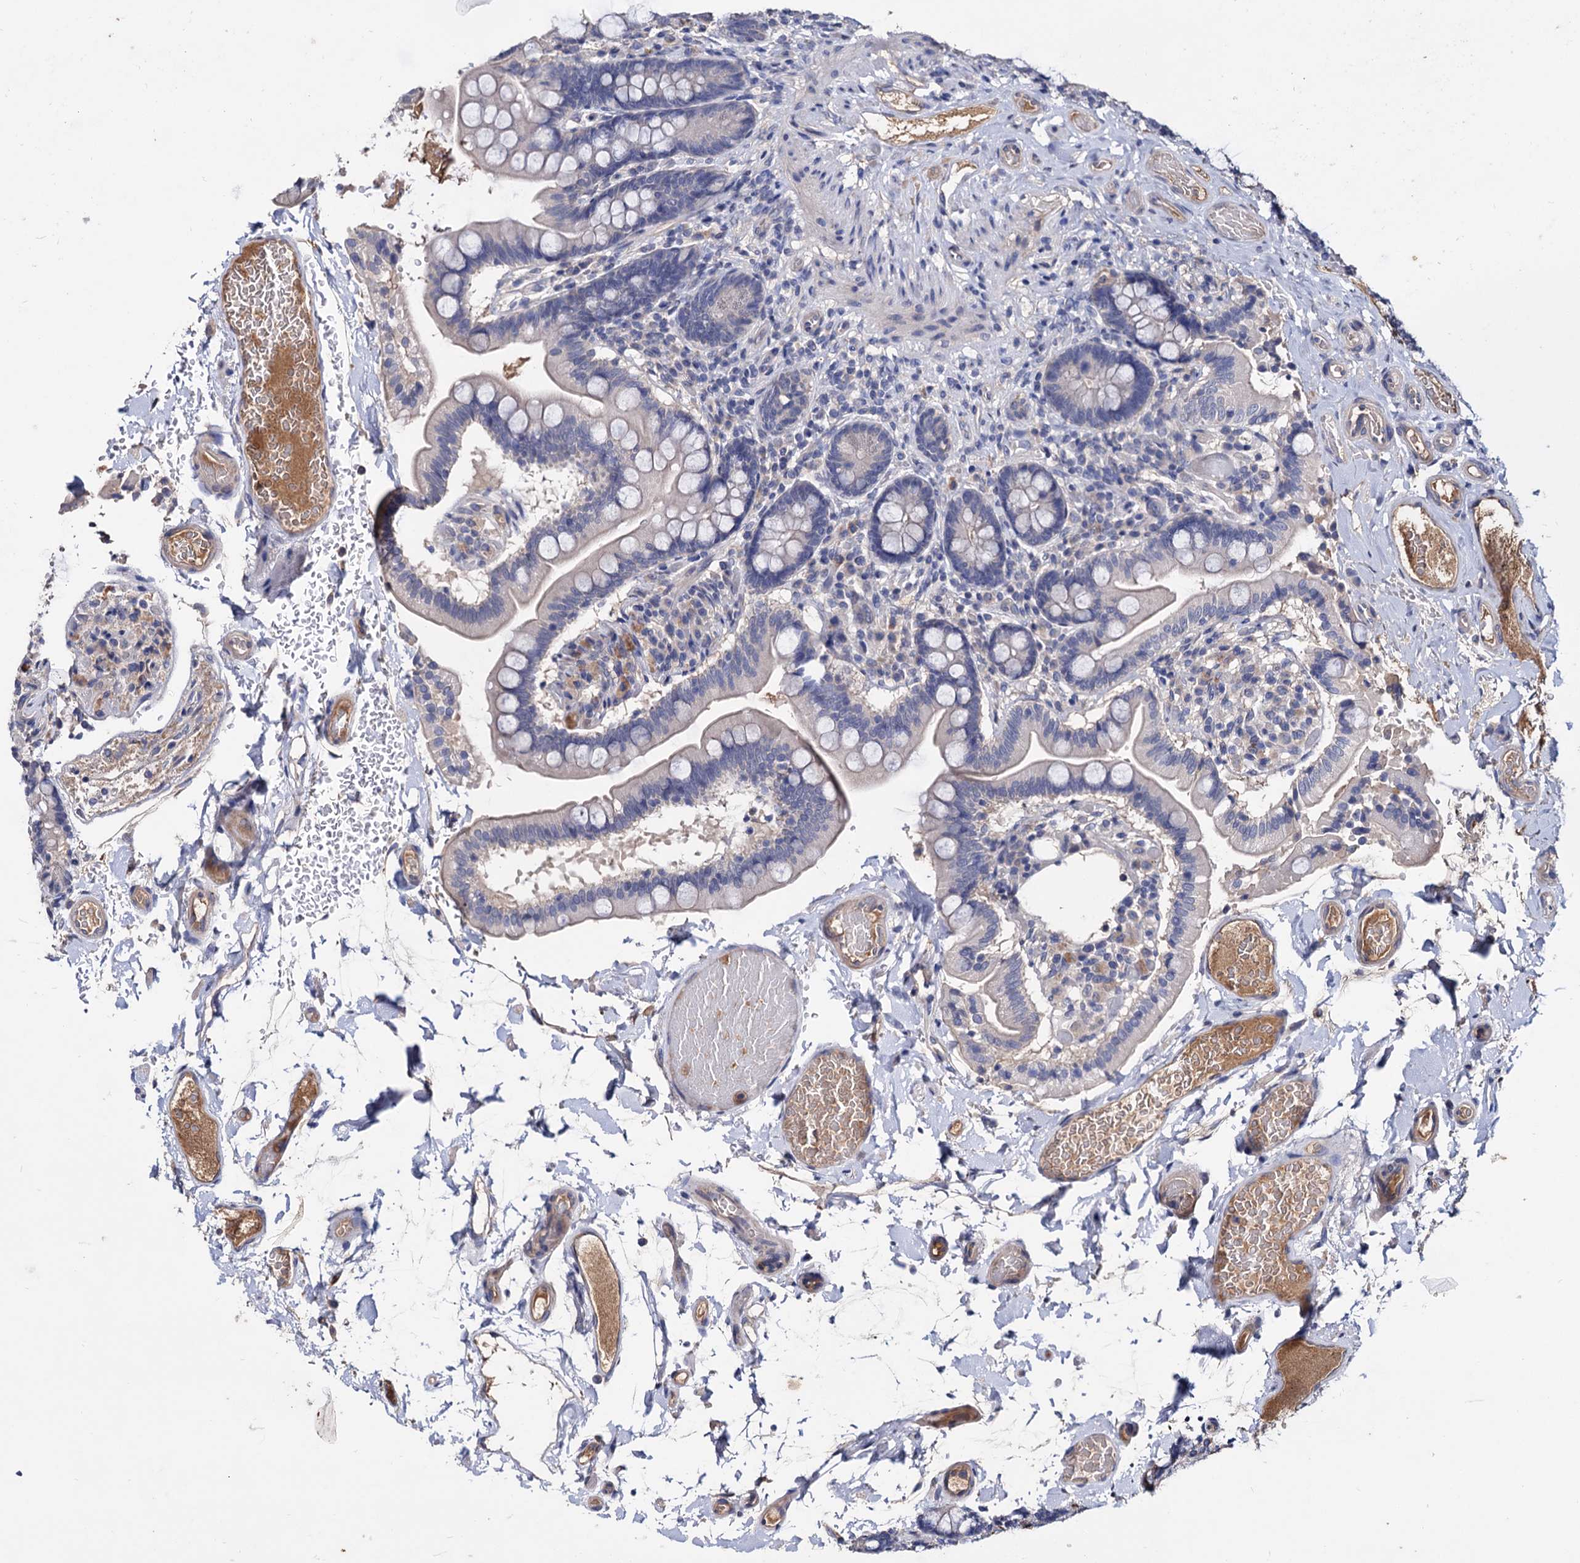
{"staining": {"intensity": "negative", "quantity": "none", "location": "none"}, "tissue": "small intestine", "cell_type": "Glandular cells", "image_type": "normal", "snomed": [{"axis": "morphology", "description": "Normal tissue, NOS"}, {"axis": "topography", "description": "Small intestine"}], "caption": "An immunohistochemistry histopathology image of unremarkable small intestine is shown. There is no staining in glandular cells of small intestine.", "gene": "NPAS4", "patient": {"sex": "female", "age": 64}}